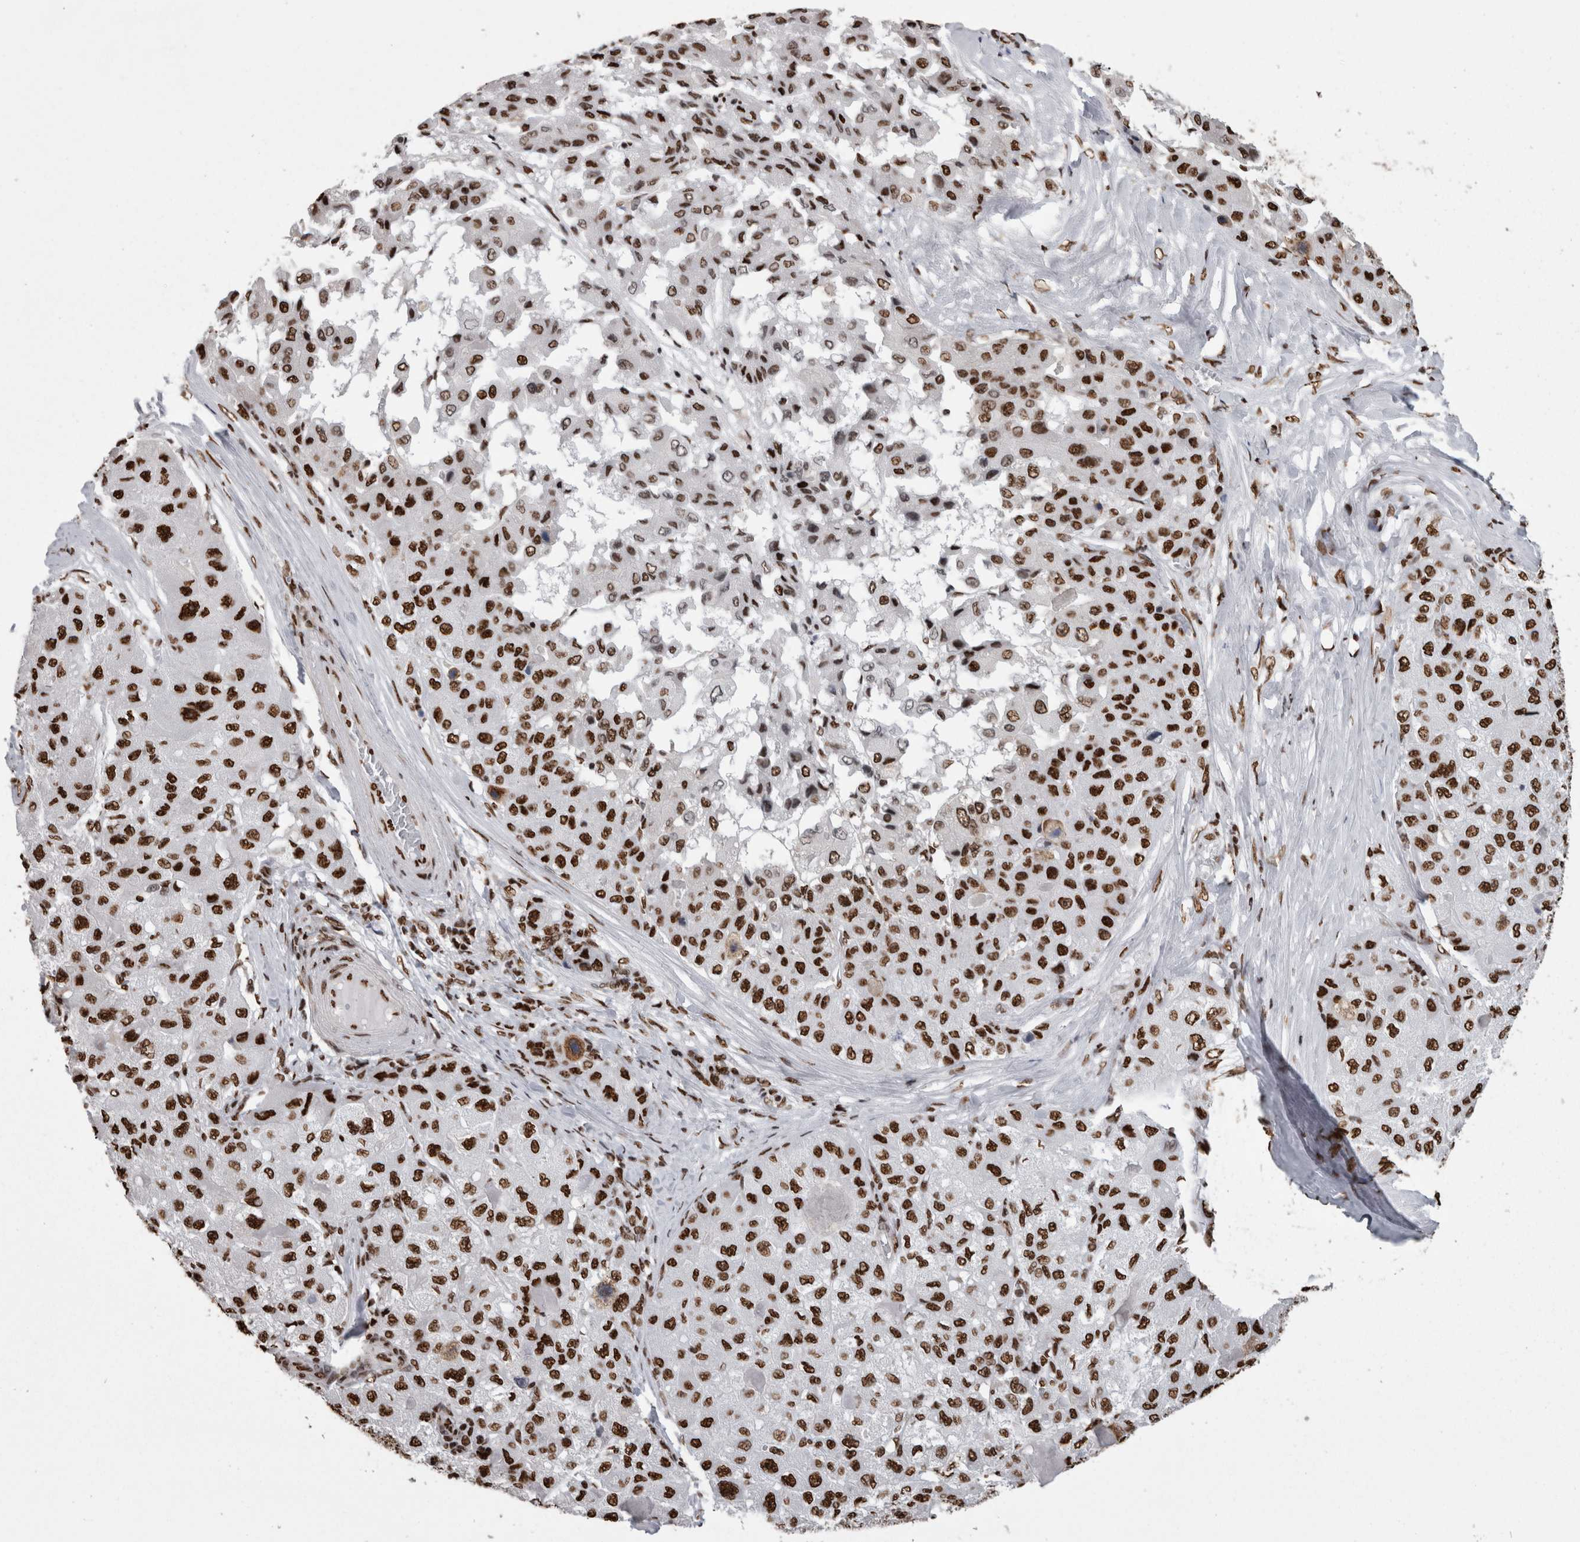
{"staining": {"intensity": "strong", "quantity": ">75%", "location": "nuclear"}, "tissue": "liver cancer", "cell_type": "Tumor cells", "image_type": "cancer", "snomed": [{"axis": "morphology", "description": "Carcinoma, Hepatocellular, NOS"}, {"axis": "topography", "description": "Liver"}], "caption": "Immunohistochemistry (IHC) image of neoplastic tissue: liver cancer (hepatocellular carcinoma) stained using immunohistochemistry (IHC) demonstrates high levels of strong protein expression localized specifically in the nuclear of tumor cells, appearing as a nuclear brown color.", "gene": "HNRNPM", "patient": {"sex": "male", "age": 80}}